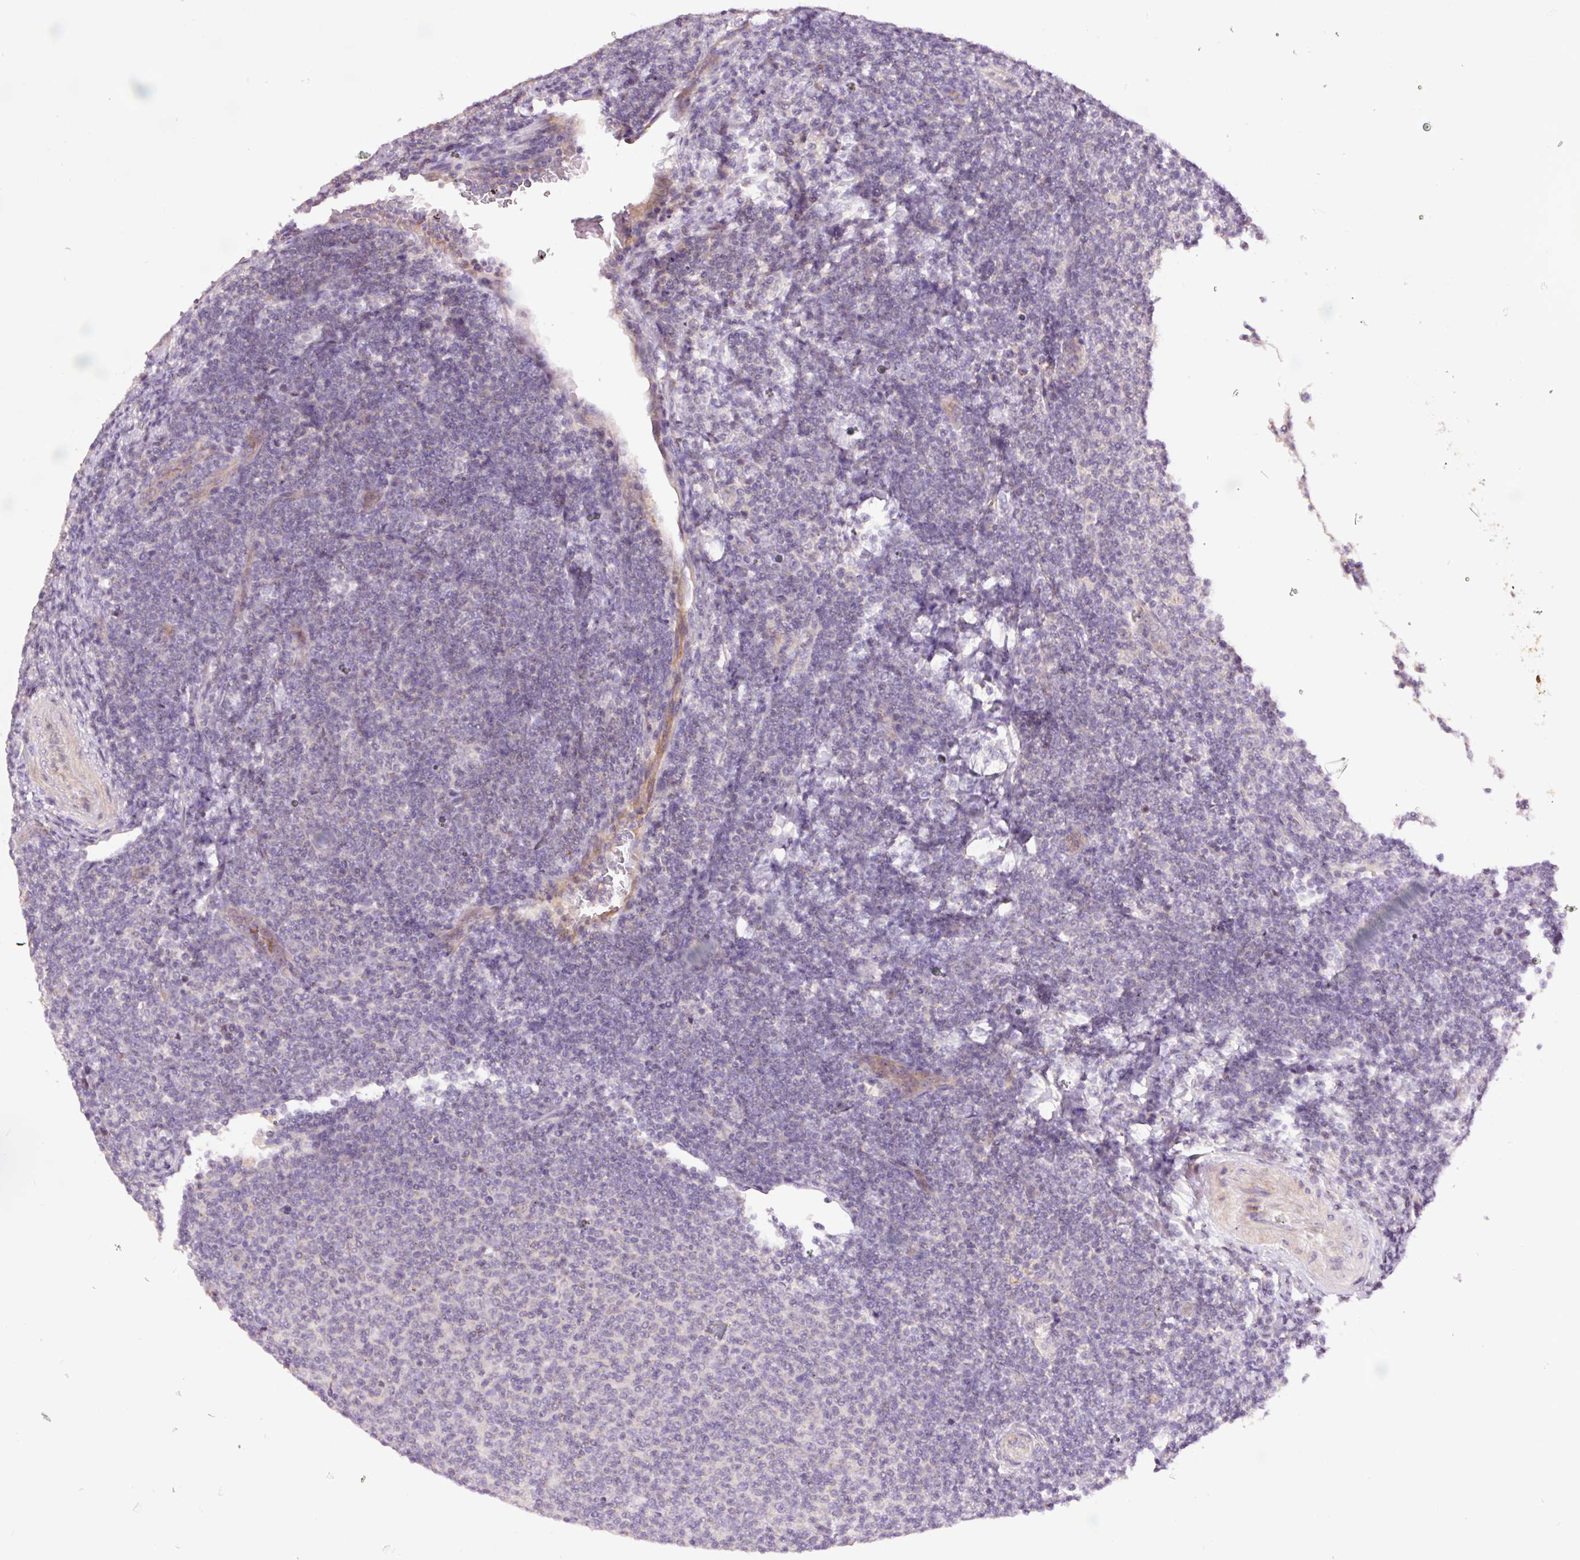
{"staining": {"intensity": "negative", "quantity": "none", "location": "none"}, "tissue": "lymphoma", "cell_type": "Tumor cells", "image_type": "cancer", "snomed": [{"axis": "morphology", "description": "Malignant lymphoma, non-Hodgkin's type, Low grade"}, {"axis": "topography", "description": "Lymph node"}], "caption": "Low-grade malignant lymphoma, non-Hodgkin's type was stained to show a protein in brown. There is no significant expression in tumor cells.", "gene": "TMEM235", "patient": {"sex": "male", "age": 66}}